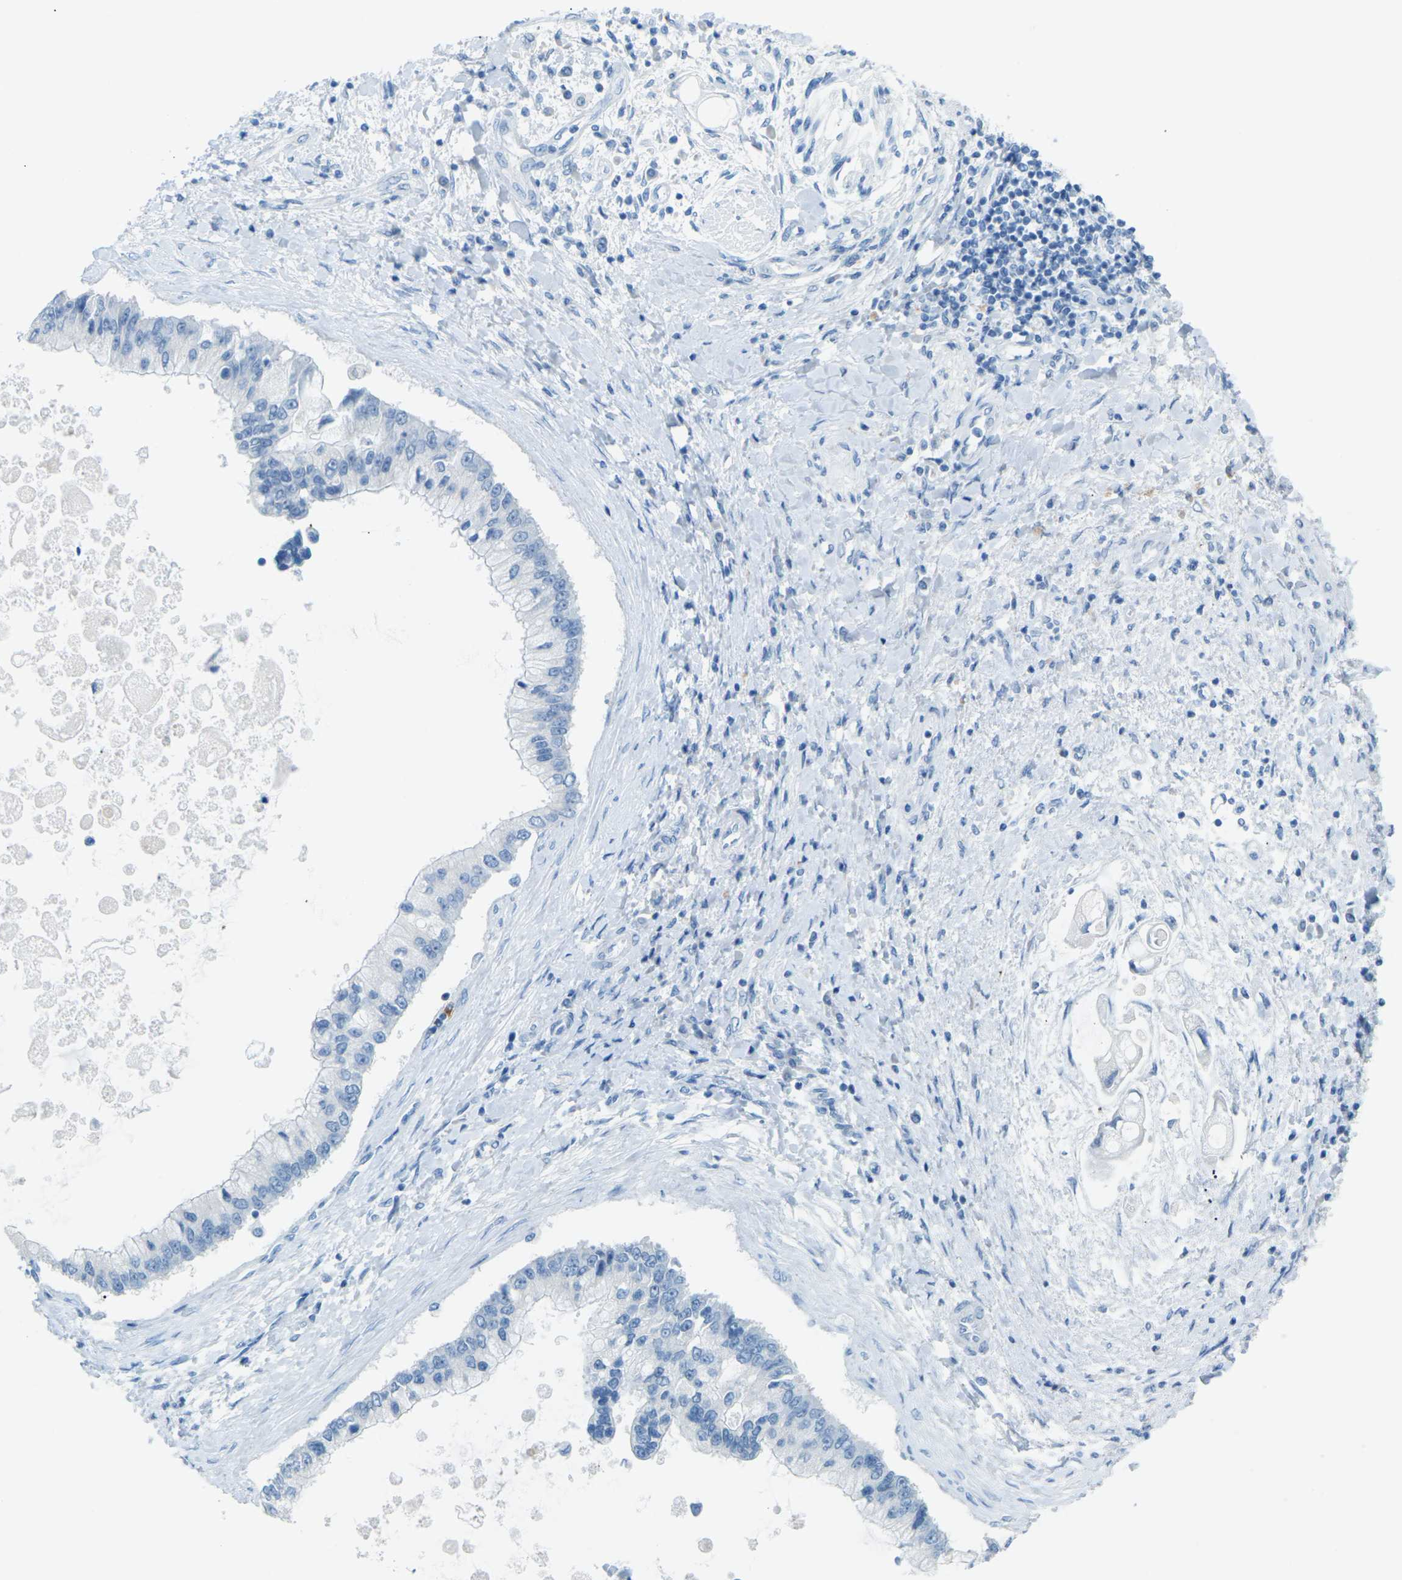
{"staining": {"intensity": "negative", "quantity": "none", "location": "none"}, "tissue": "liver cancer", "cell_type": "Tumor cells", "image_type": "cancer", "snomed": [{"axis": "morphology", "description": "Cholangiocarcinoma"}, {"axis": "topography", "description": "Liver"}], "caption": "Liver cancer (cholangiocarcinoma) was stained to show a protein in brown. There is no significant positivity in tumor cells.", "gene": "CDH16", "patient": {"sex": "male", "age": 50}}